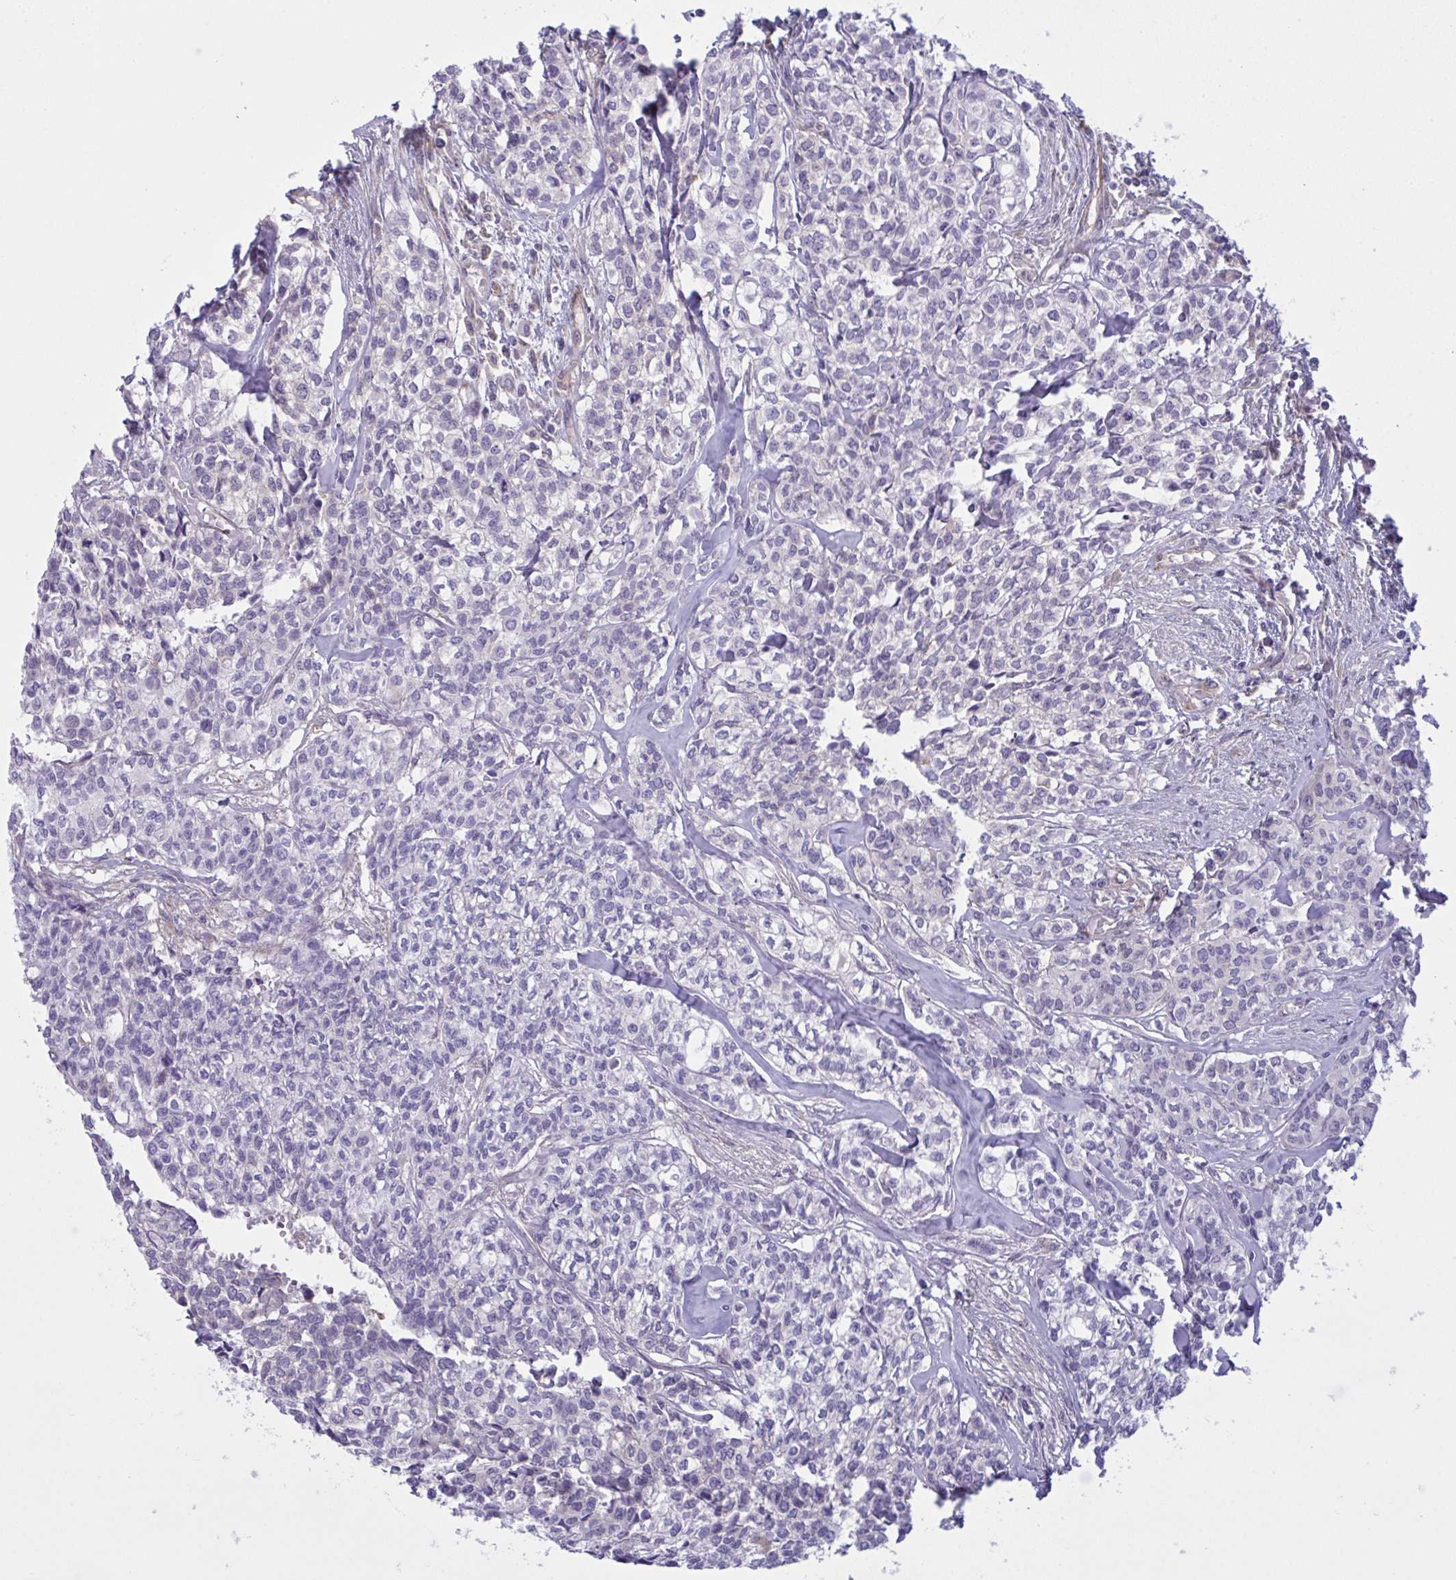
{"staining": {"intensity": "negative", "quantity": "none", "location": "none"}, "tissue": "head and neck cancer", "cell_type": "Tumor cells", "image_type": "cancer", "snomed": [{"axis": "morphology", "description": "Adenocarcinoma, NOS"}, {"axis": "topography", "description": "Head-Neck"}], "caption": "Immunohistochemistry (IHC) photomicrograph of neoplastic tissue: head and neck cancer (adenocarcinoma) stained with DAB (3,3'-diaminobenzidine) displays no significant protein staining in tumor cells.", "gene": "PRRT4", "patient": {"sex": "male", "age": 81}}